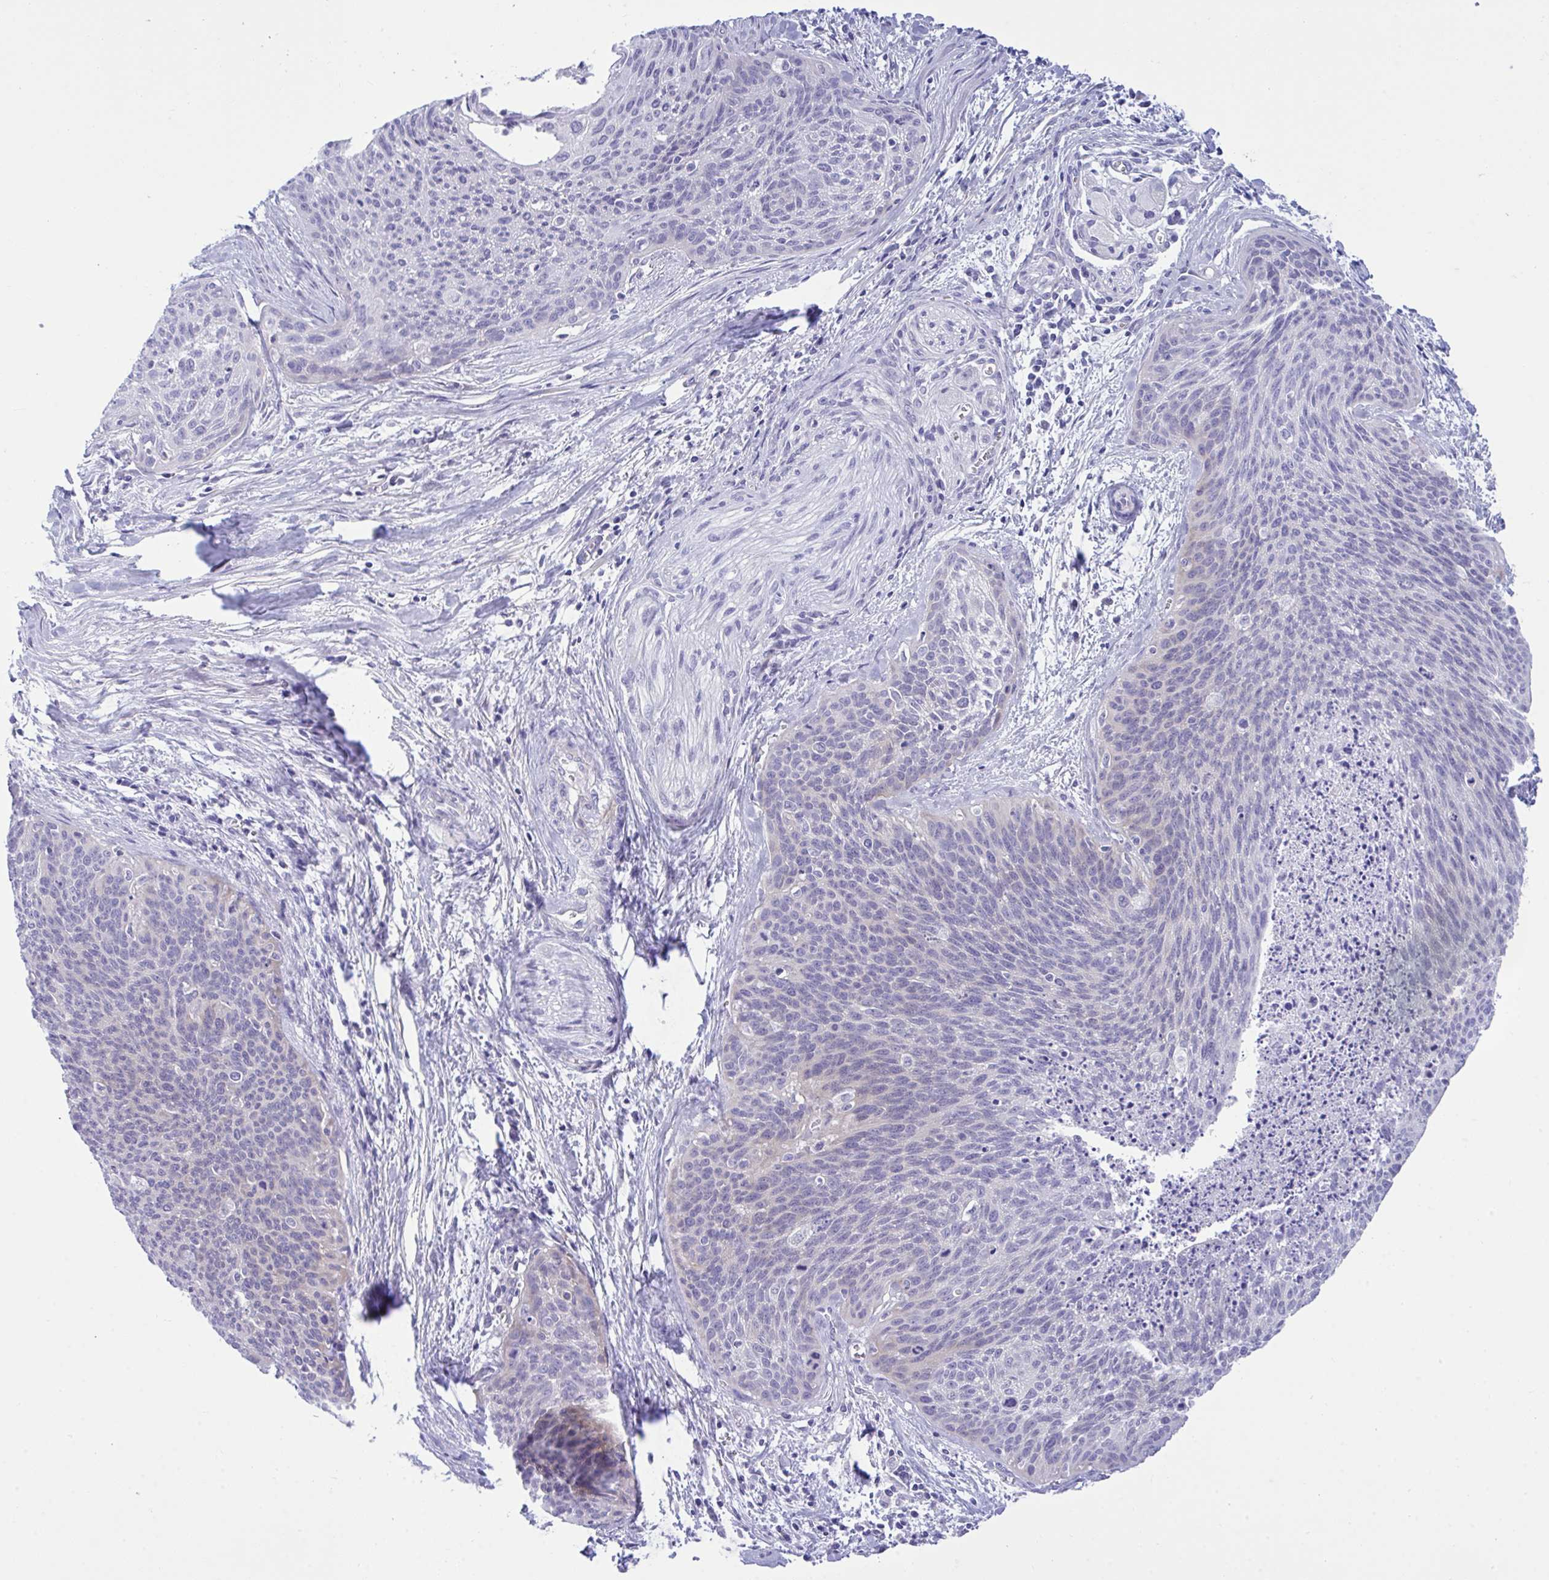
{"staining": {"intensity": "negative", "quantity": "none", "location": "none"}, "tissue": "cervical cancer", "cell_type": "Tumor cells", "image_type": "cancer", "snomed": [{"axis": "morphology", "description": "Squamous cell carcinoma, NOS"}, {"axis": "topography", "description": "Cervix"}], "caption": "This is an immunohistochemistry histopathology image of cervical squamous cell carcinoma. There is no positivity in tumor cells.", "gene": "MED9", "patient": {"sex": "female", "age": 55}}